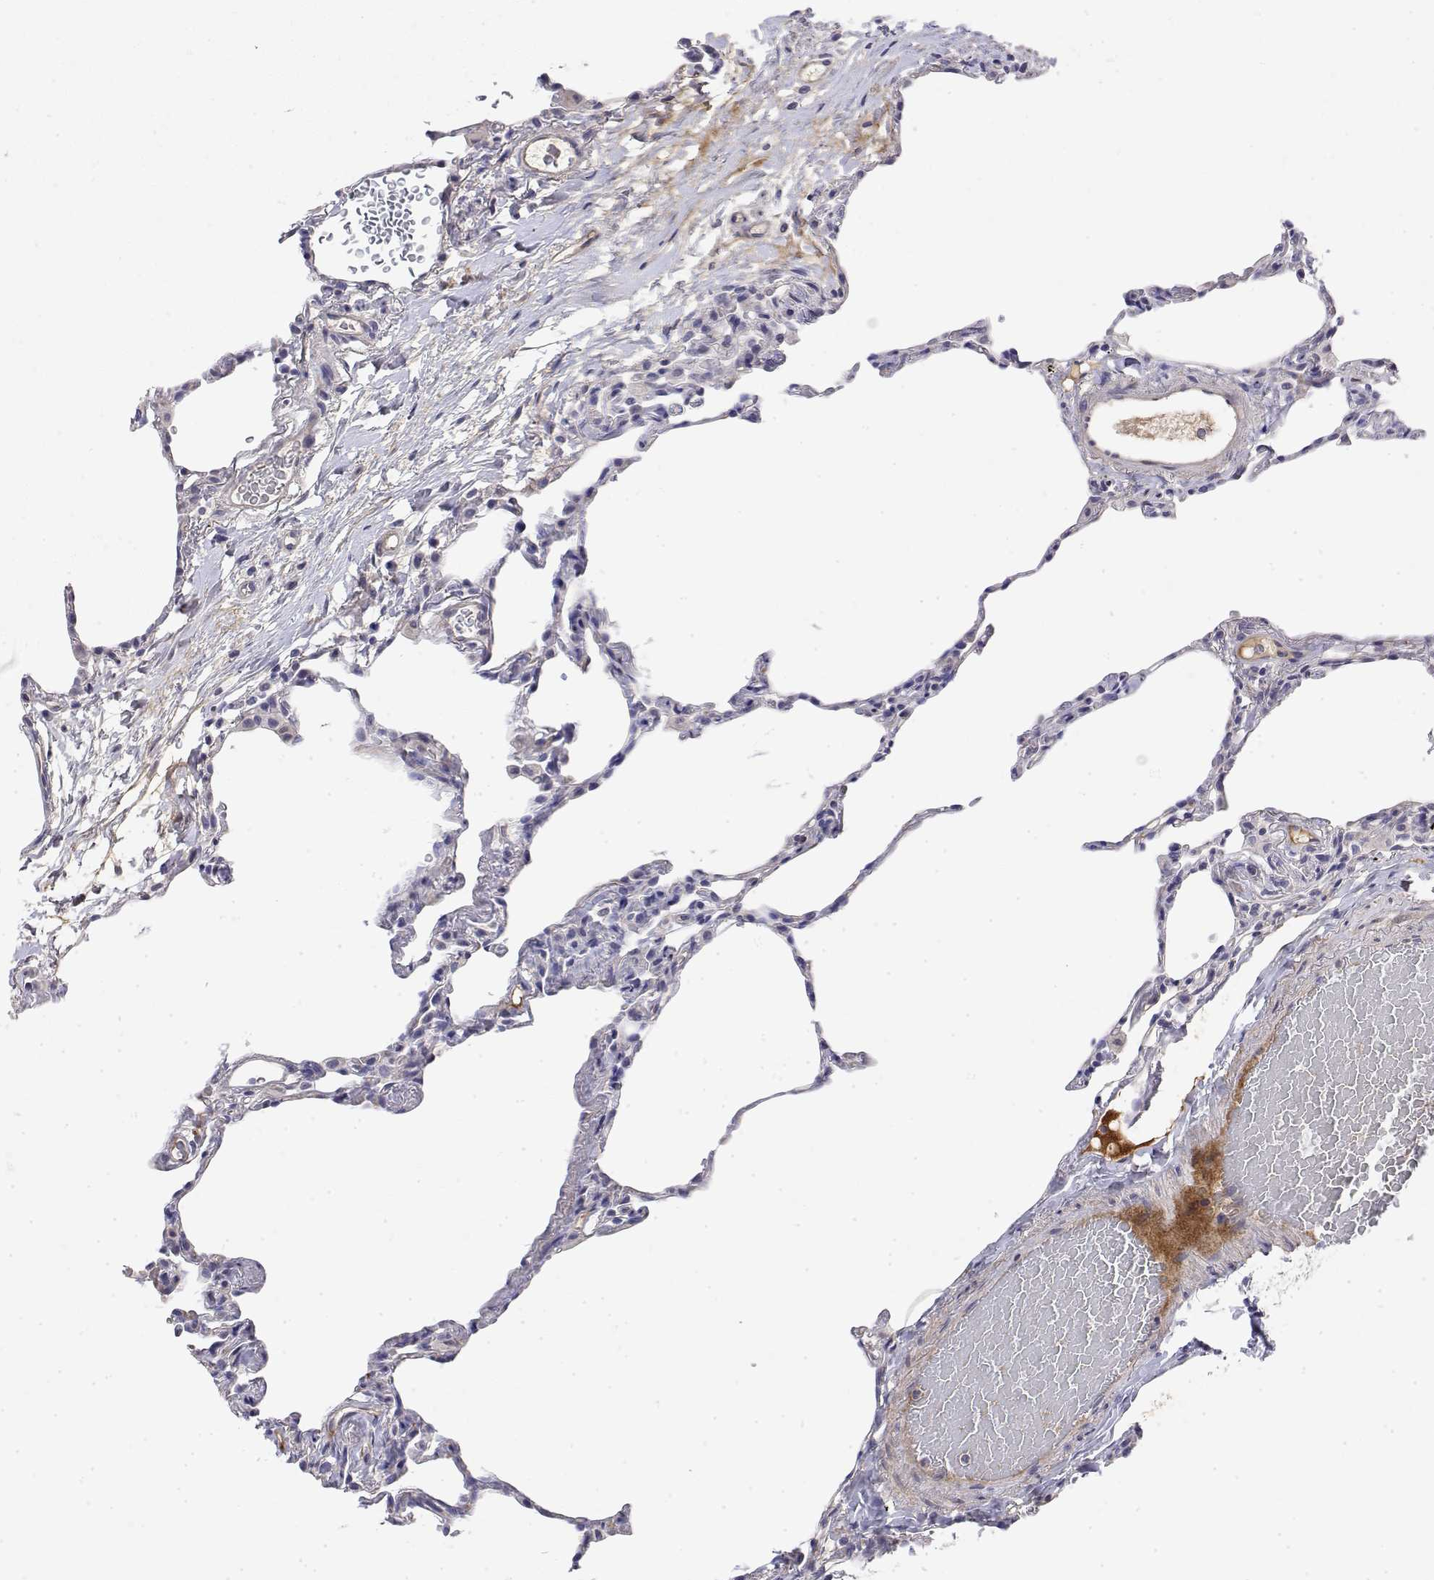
{"staining": {"intensity": "negative", "quantity": "none", "location": "none"}, "tissue": "lung", "cell_type": "Alveolar cells", "image_type": "normal", "snomed": [{"axis": "morphology", "description": "Normal tissue, NOS"}, {"axis": "topography", "description": "Lung"}], "caption": "The micrograph exhibits no significant expression in alveolar cells of lung.", "gene": "GGACT", "patient": {"sex": "female", "age": 57}}